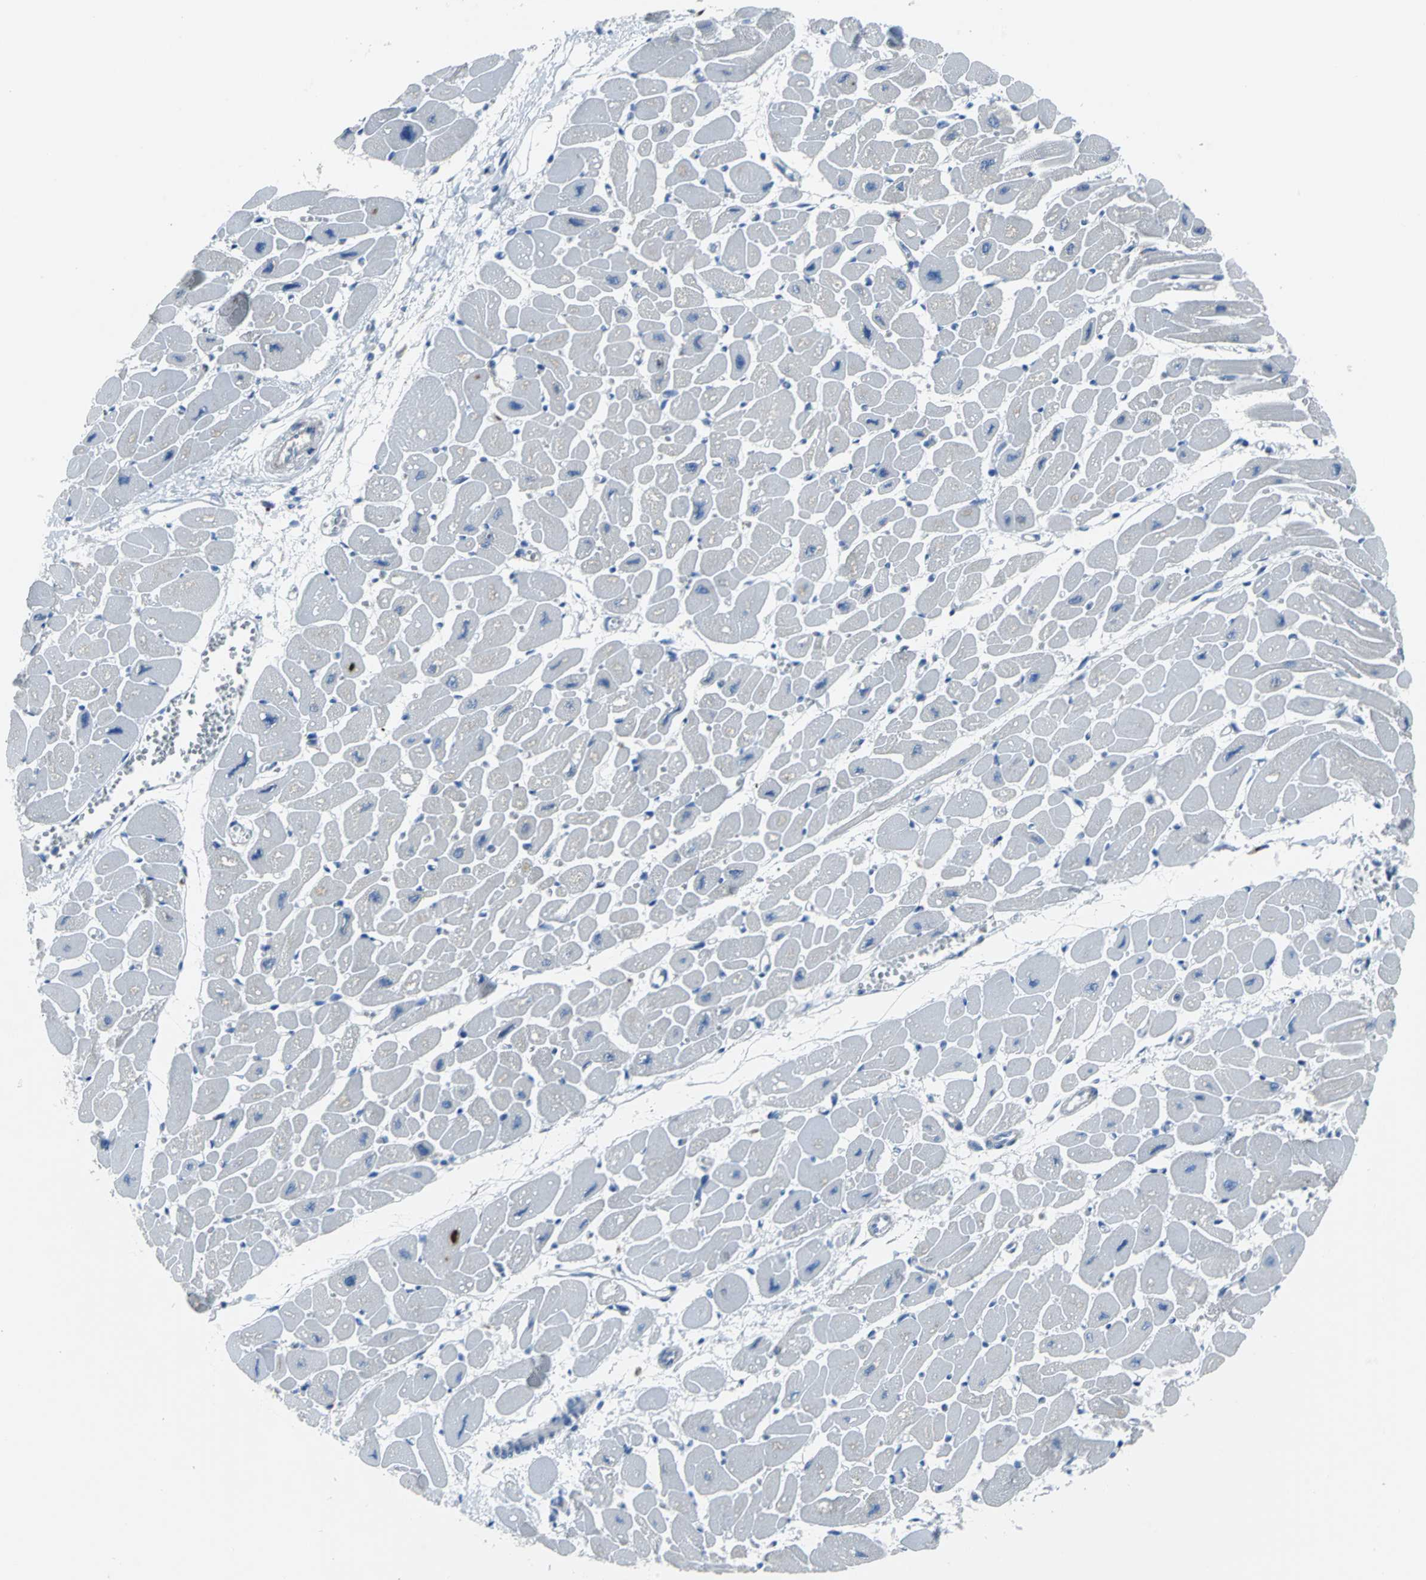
{"staining": {"intensity": "negative", "quantity": "none", "location": "none"}, "tissue": "heart muscle", "cell_type": "Cardiomyocytes", "image_type": "normal", "snomed": [{"axis": "morphology", "description": "Normal tissue, NOS"}, {"axis": "topography", "description": "Heart"}], "caption": "An immunohistochemistry micrograph of unremarkable heart muscle is shown. There is no staining in cardiomyocytes of heart muscle. (DAB (3,3'-diaminobenzidine) immunohistochemistry, high magnification).", "gene": "EIF5A", "patient": {"sex": "female", "age": 54}}